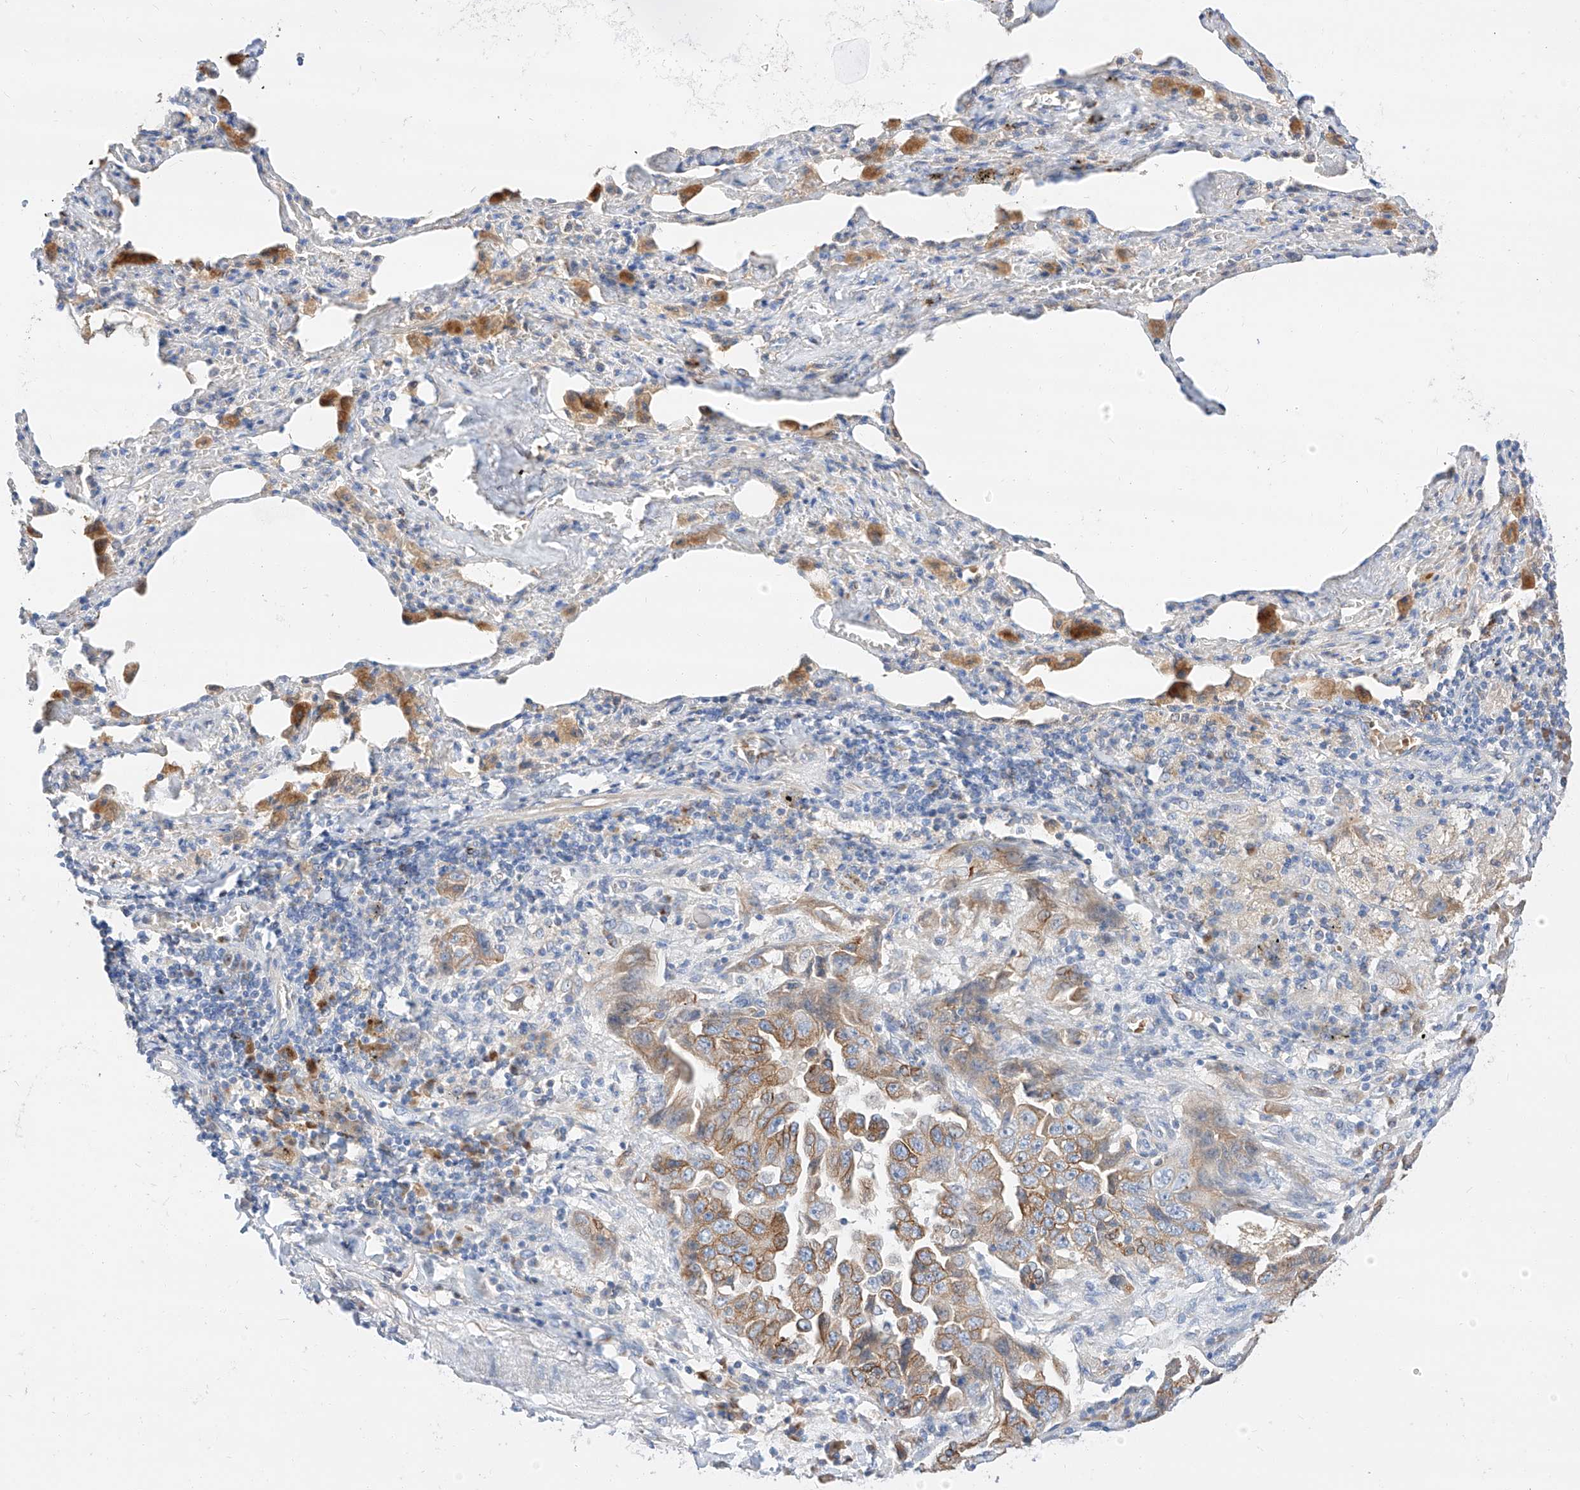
{"staining": {"intensity": "moderate", "quantity": "25%-75%", "location": "cytoplasmic/membranous"}, "tissue": "lung cancer", "cell_type": "Tumor cells", "image_type": "cancer", "snomed": [{"axis": "morphology", "description": "Adenocarcinoma, NOS"}, {"axis": "topography", "description": "Lung"}], "caption": "A brown stain labels moderate cytoplasmic/membranous staining of a protein in lung cancer tumor cells.", "gene": "MAP7", "patient": {"sex": "female", "age": 51}}